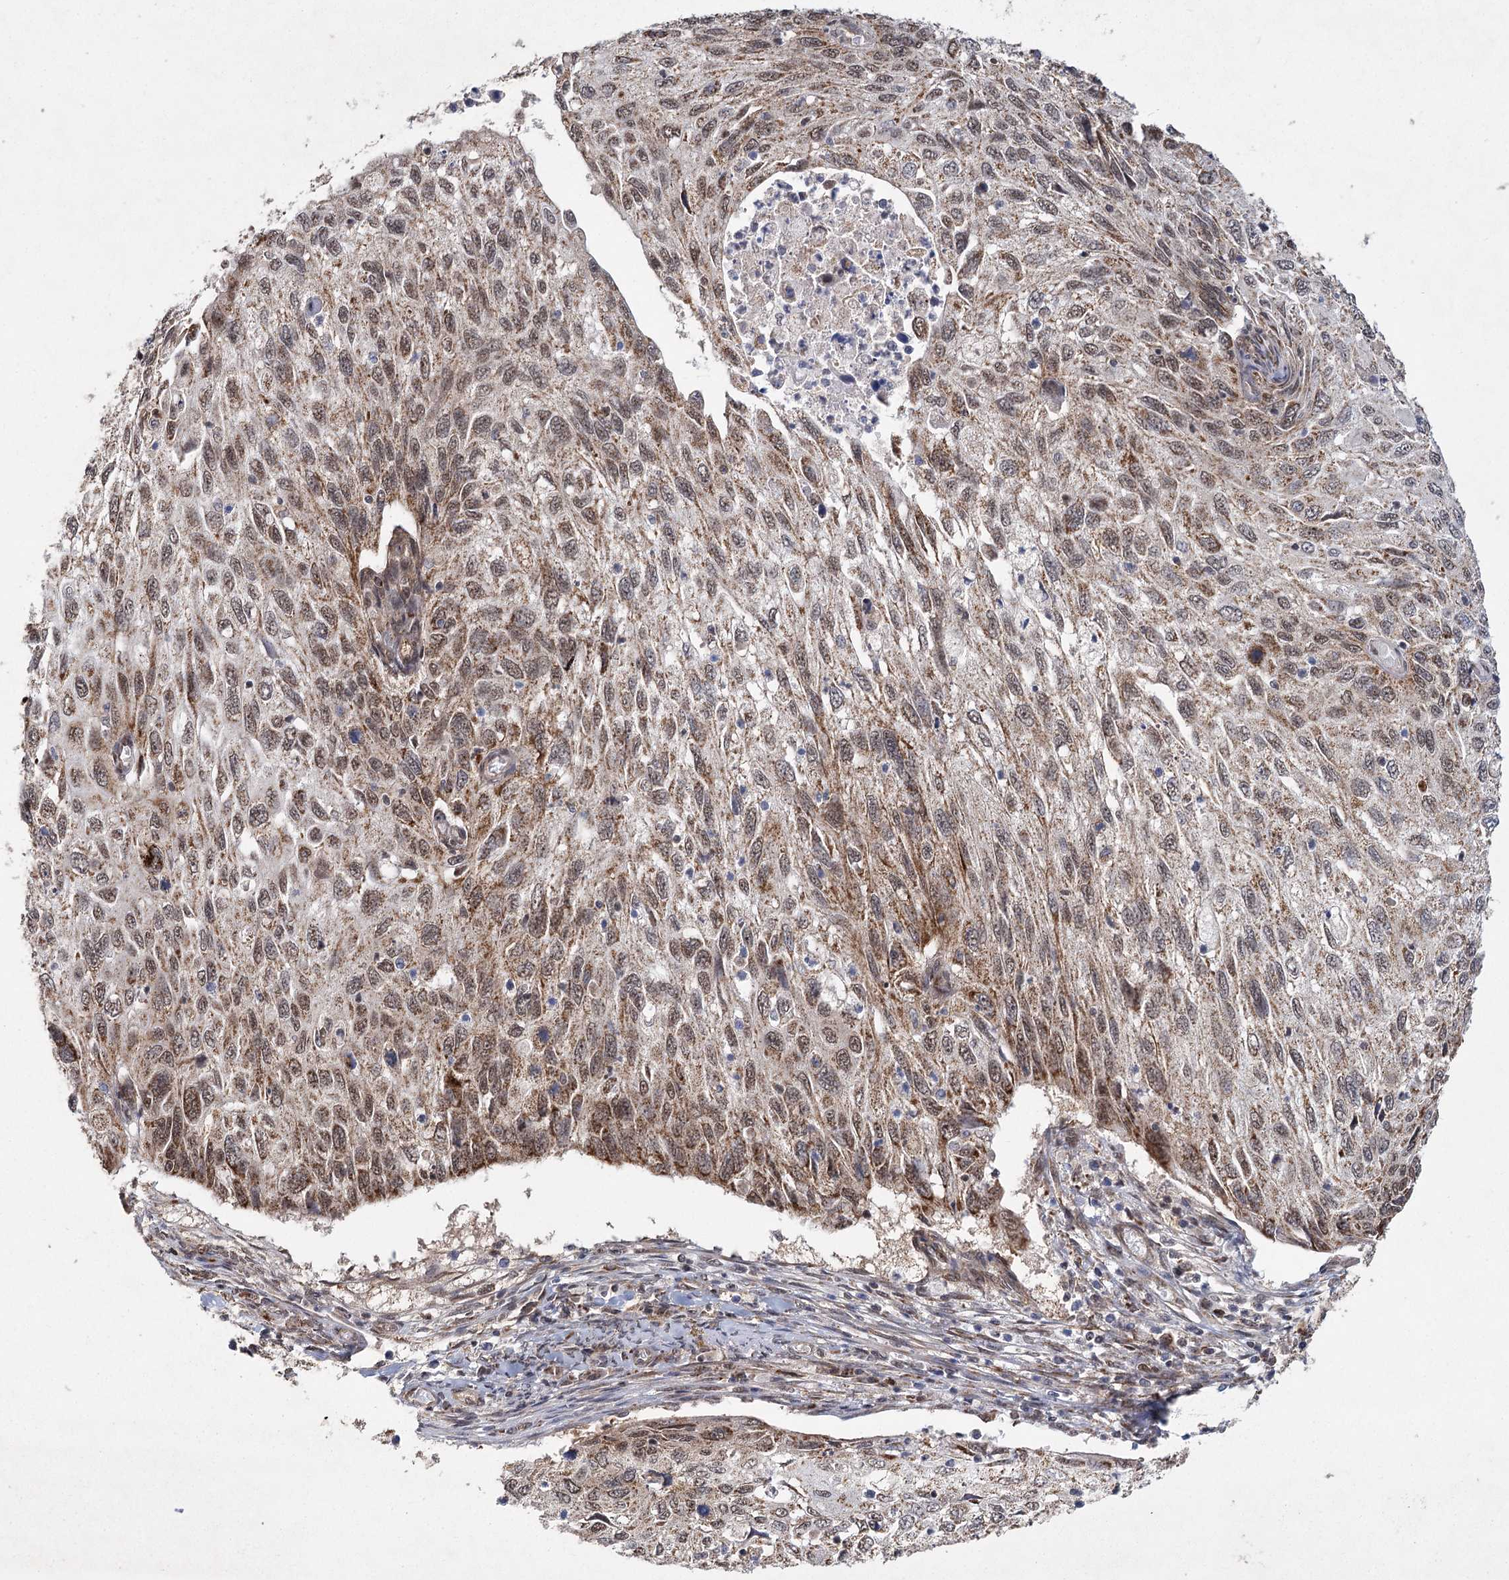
{"staining": {"intensity": "moderate", "quantity": "25%-75%", "location": "cytoplasmic/membranous,nuclear"}, "tissue": "cervical cancer", "cell_type": "Tumor cells", "image_type": "cancer", "snomed": [{"axis": "morphology", "description": "Squamous cell carcinoma, NOS"}, {"axis": "topography", "description": "Cervix"}], "caption": "Immunohistochemical staining of squamous cell carcinoma (cervical) demonstrates moderate cytoplasmic/membranous and nuclear protein positivity in approximately 25%-75% of tumor cells. The protein of interest is shown in brown color, while the nuclei are stained blue.", "gene": "ZCCHC24", "patient": {"sex": "female", "age": 70}}